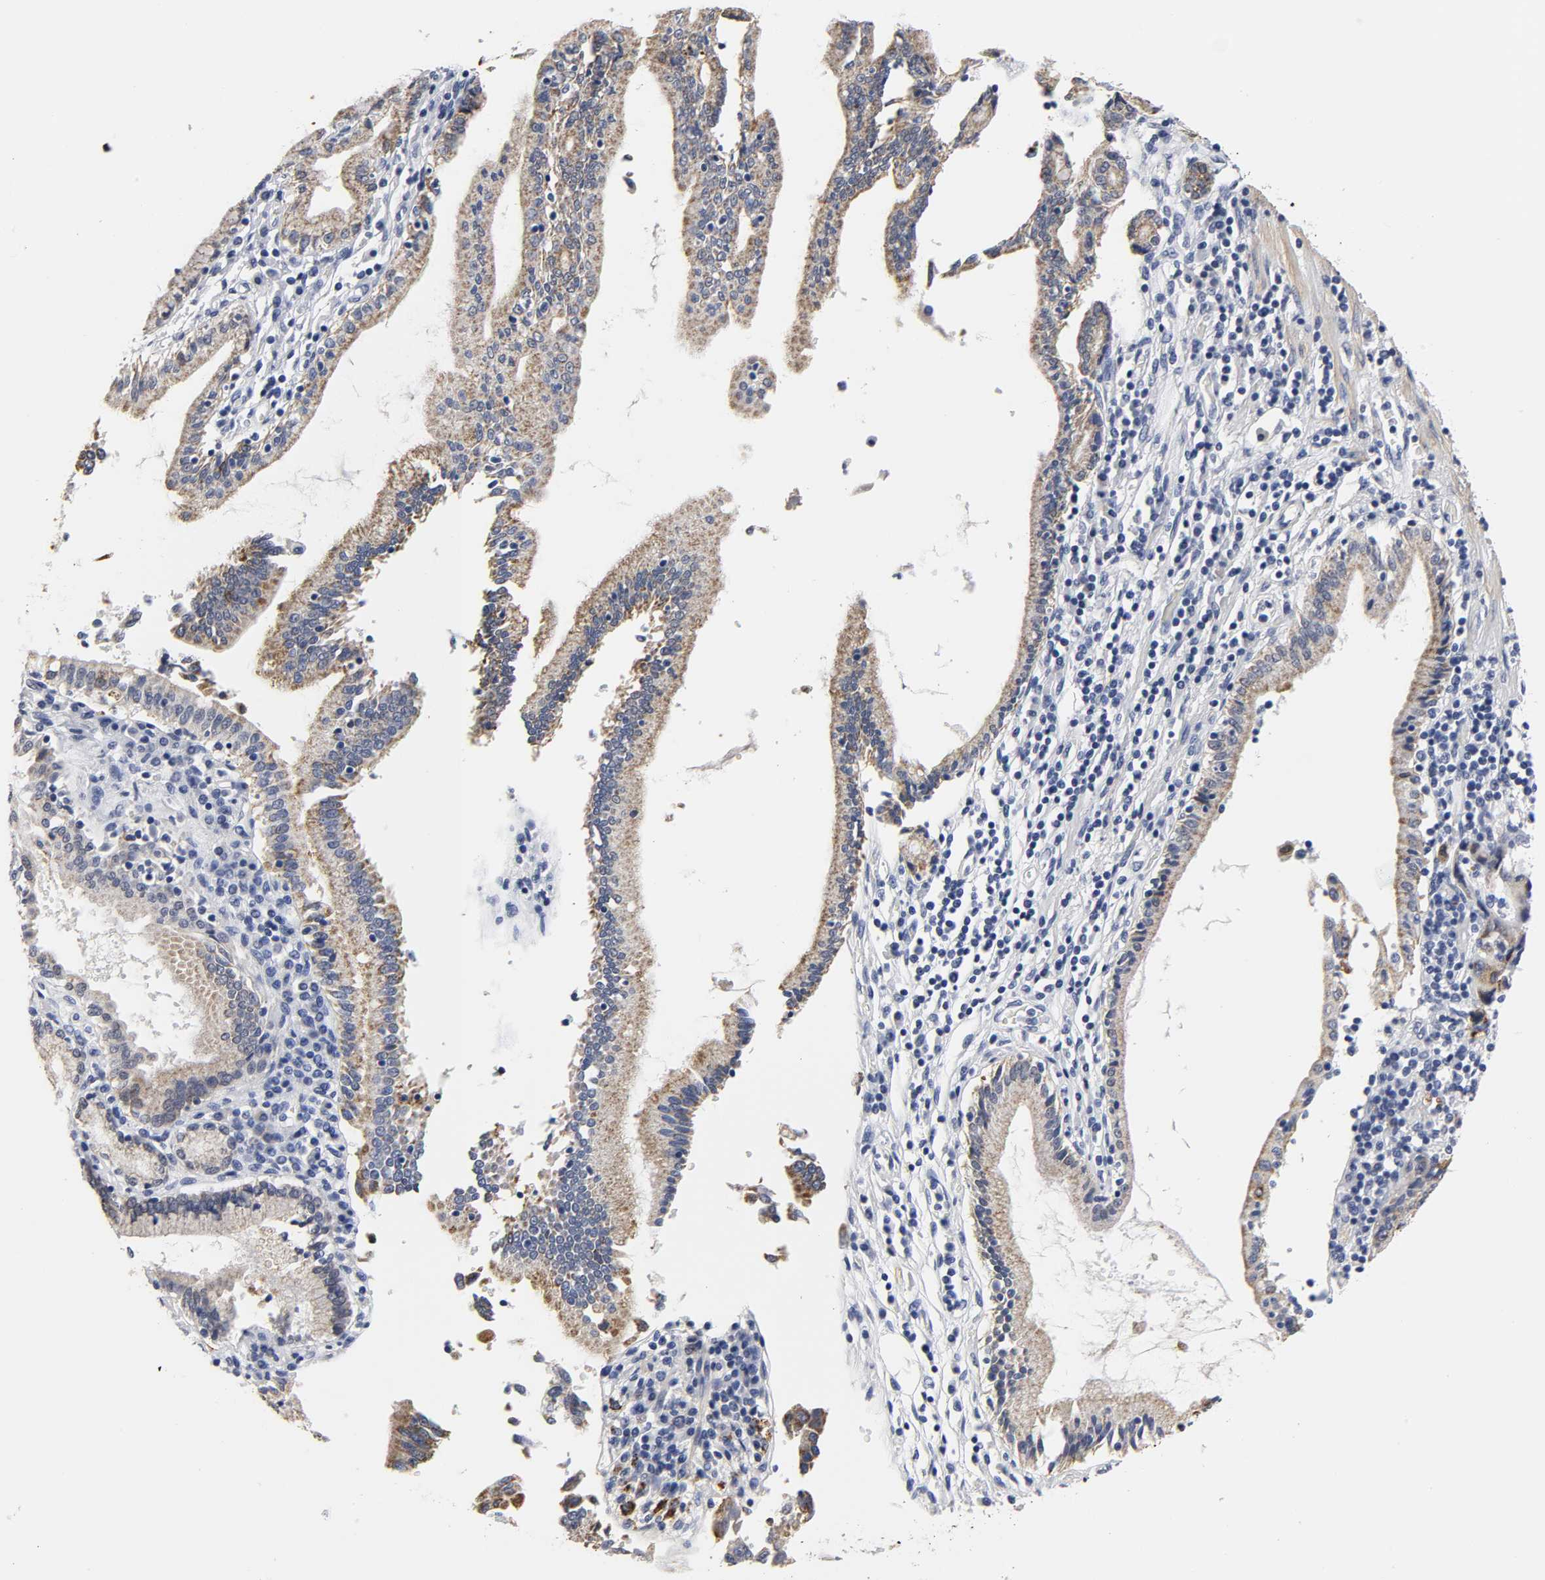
{"staining": {"intensity": "moderate", "quantity": ">75%", "location": "cytoplasmic/membranous"}, "tissue": "pancreatic cancer", "cell_type": "Tumor cells", "image_type": "cancer", "snomed": [{"axis": "morphology", "description": "Adenocarcinoma, NOS"}, {"axis": "topography", "description": "Pancreas"}], "caption": "Pancreatic adenocarcinoma stained for a protein (brown) displays moderate cytoplasmic/membranous positive expression in approximately >75% of tumor cells.", "gene": "GRHL2", "patient": {"sex": "female", "age": 48}}